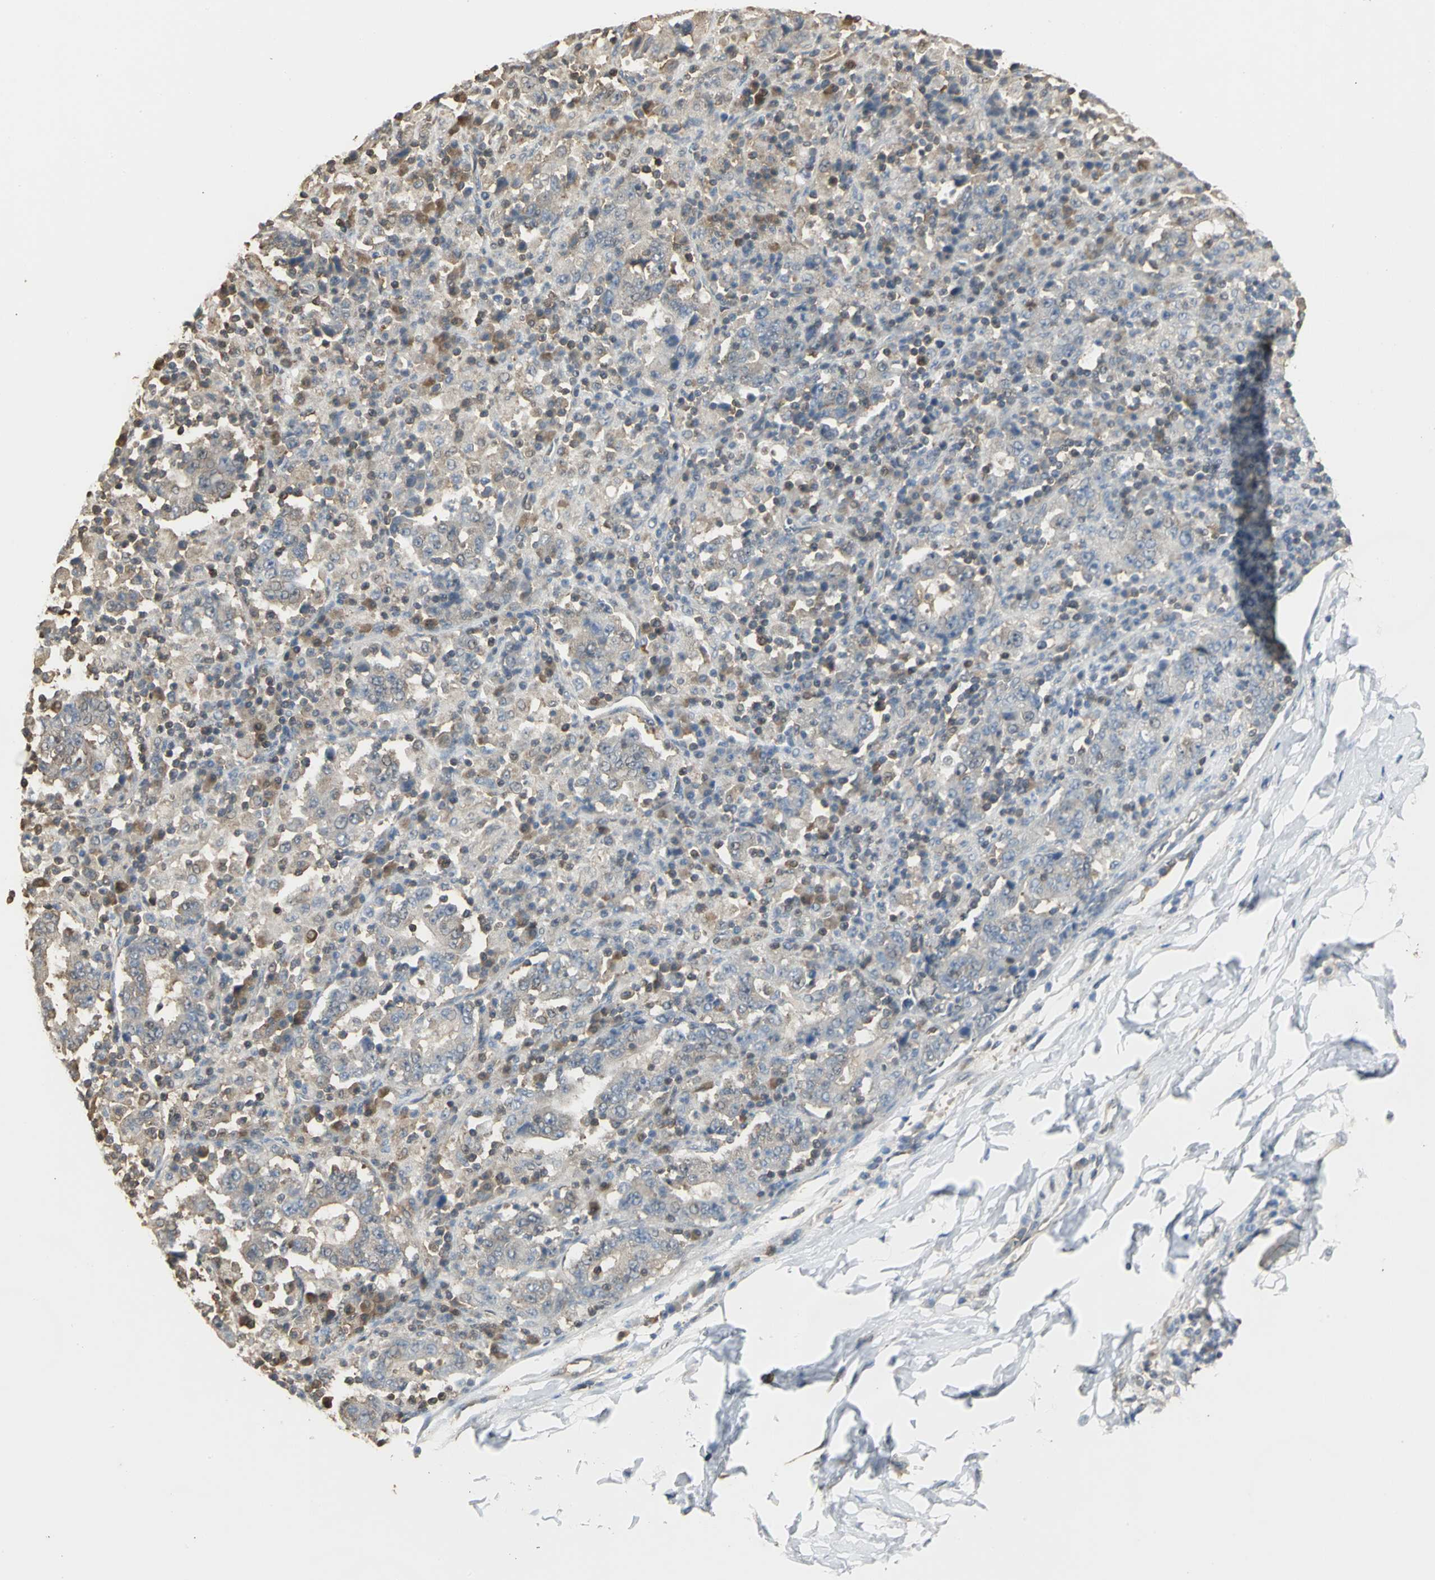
{"staining": {"intensity": "weak", "quantity": ">75%", "location": "cytoplasmic/membranous"}, "tissue": "stomach cancer", "cell_type": "Tumor cells", "image_type": "cancer", "snomed": [{"axis": "morphology", "description": "Normal tissue, NOS"}, {"axis": "morphology", "description": "Adenocarcinoma, NOS"}, {"axis": "topography", "description": "Stomach, upper"}, {"axis": "topography", "description": "Stomach"}], "caption": "Human adenocarcinoma (stomach) stained for a protein (brown) displays weak cytoplasmic/membranous positive staining in approximately >75% of tumor cells.", "gene": "PARK7", "patient": {"sex": "male", "age": 59}}